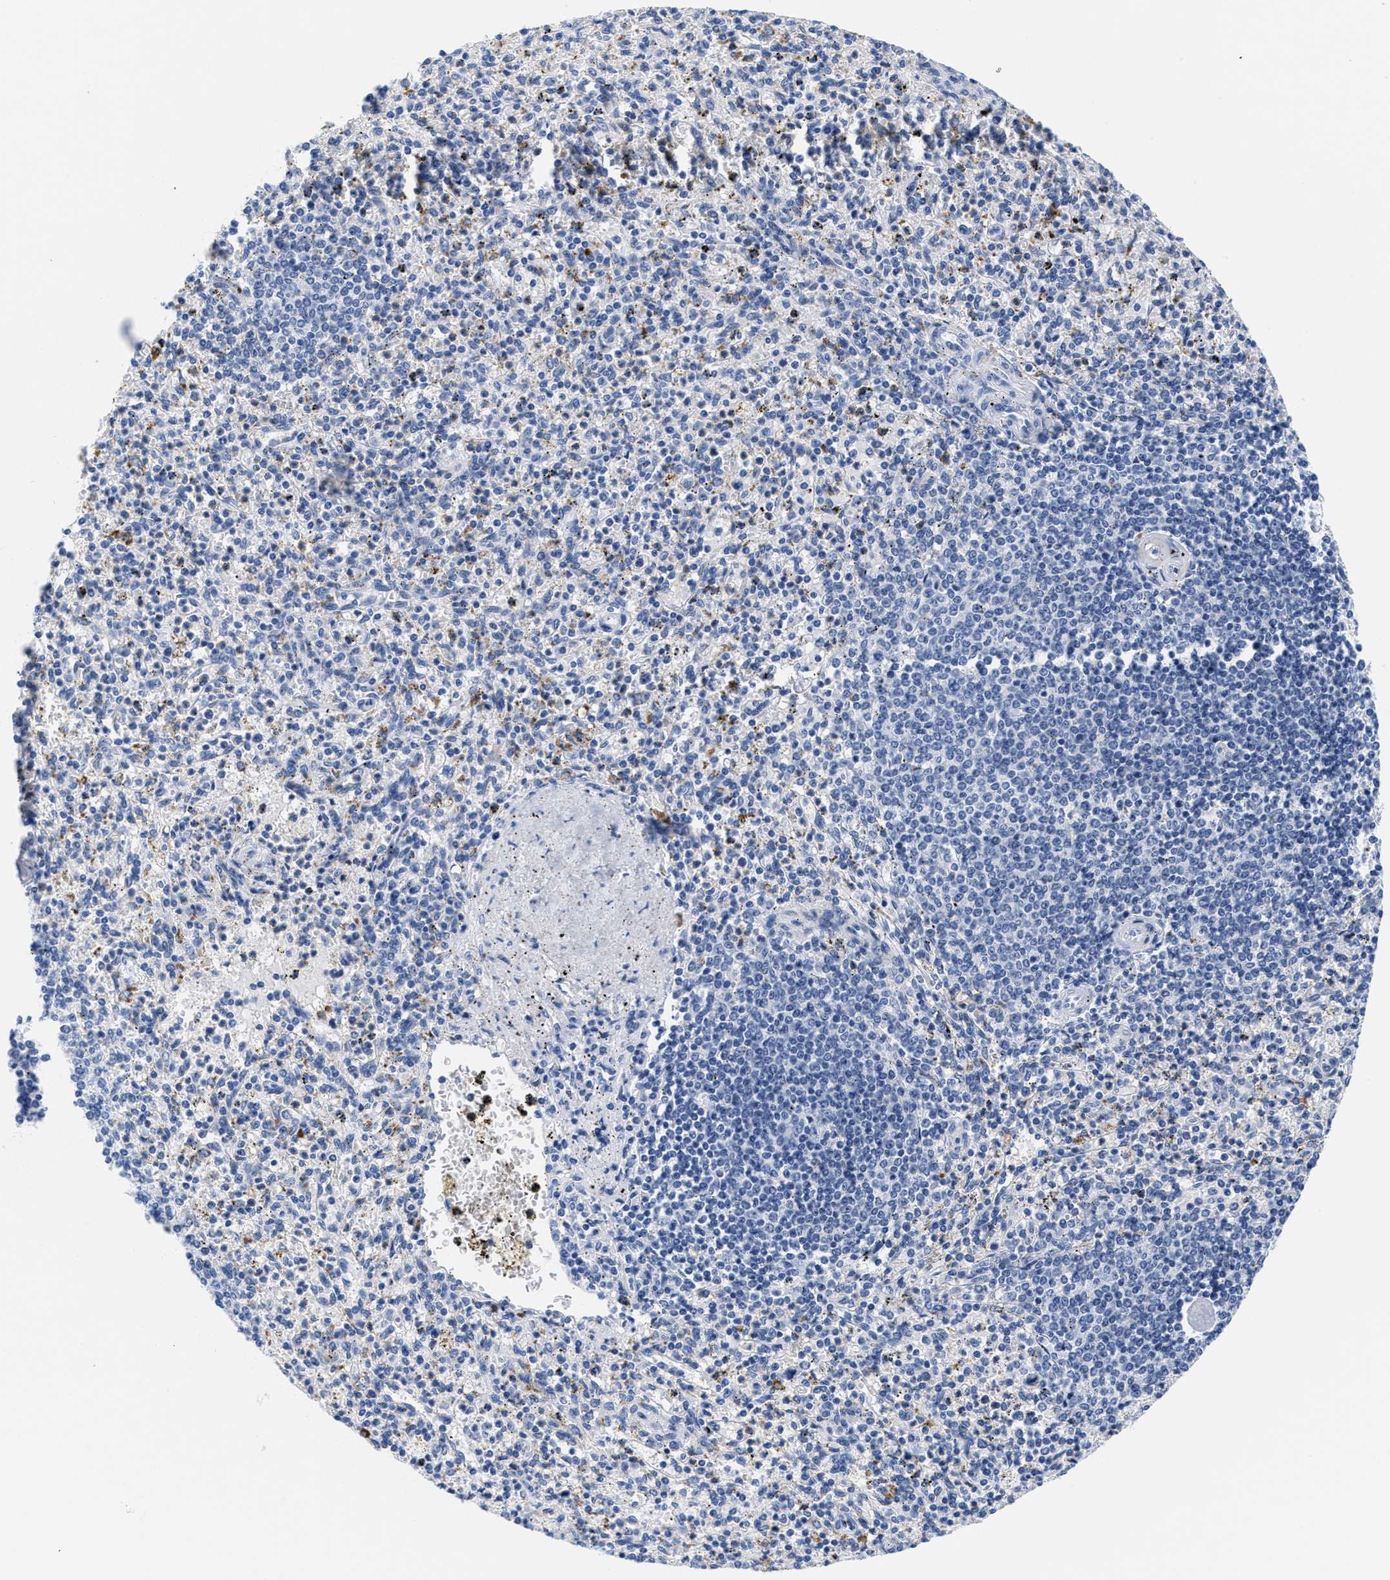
{"staining": {"intensity": "negative", "quantity": "none", "location": "none"}, "tissue": "spleen", "cell_type": "Cells in red pulp", "image_type": "normal", "snomed": [{"axis": "morphology", "description": "Normal tissue, NOS"}, {"axis": "topography", "description": "Spleen"}], "caption": "This is an IHC histopathology image of normal spleen. There is no expression in cells in red pulp.", "gene": "TTC3", "patient": {"sex": "male", "age": 72}}